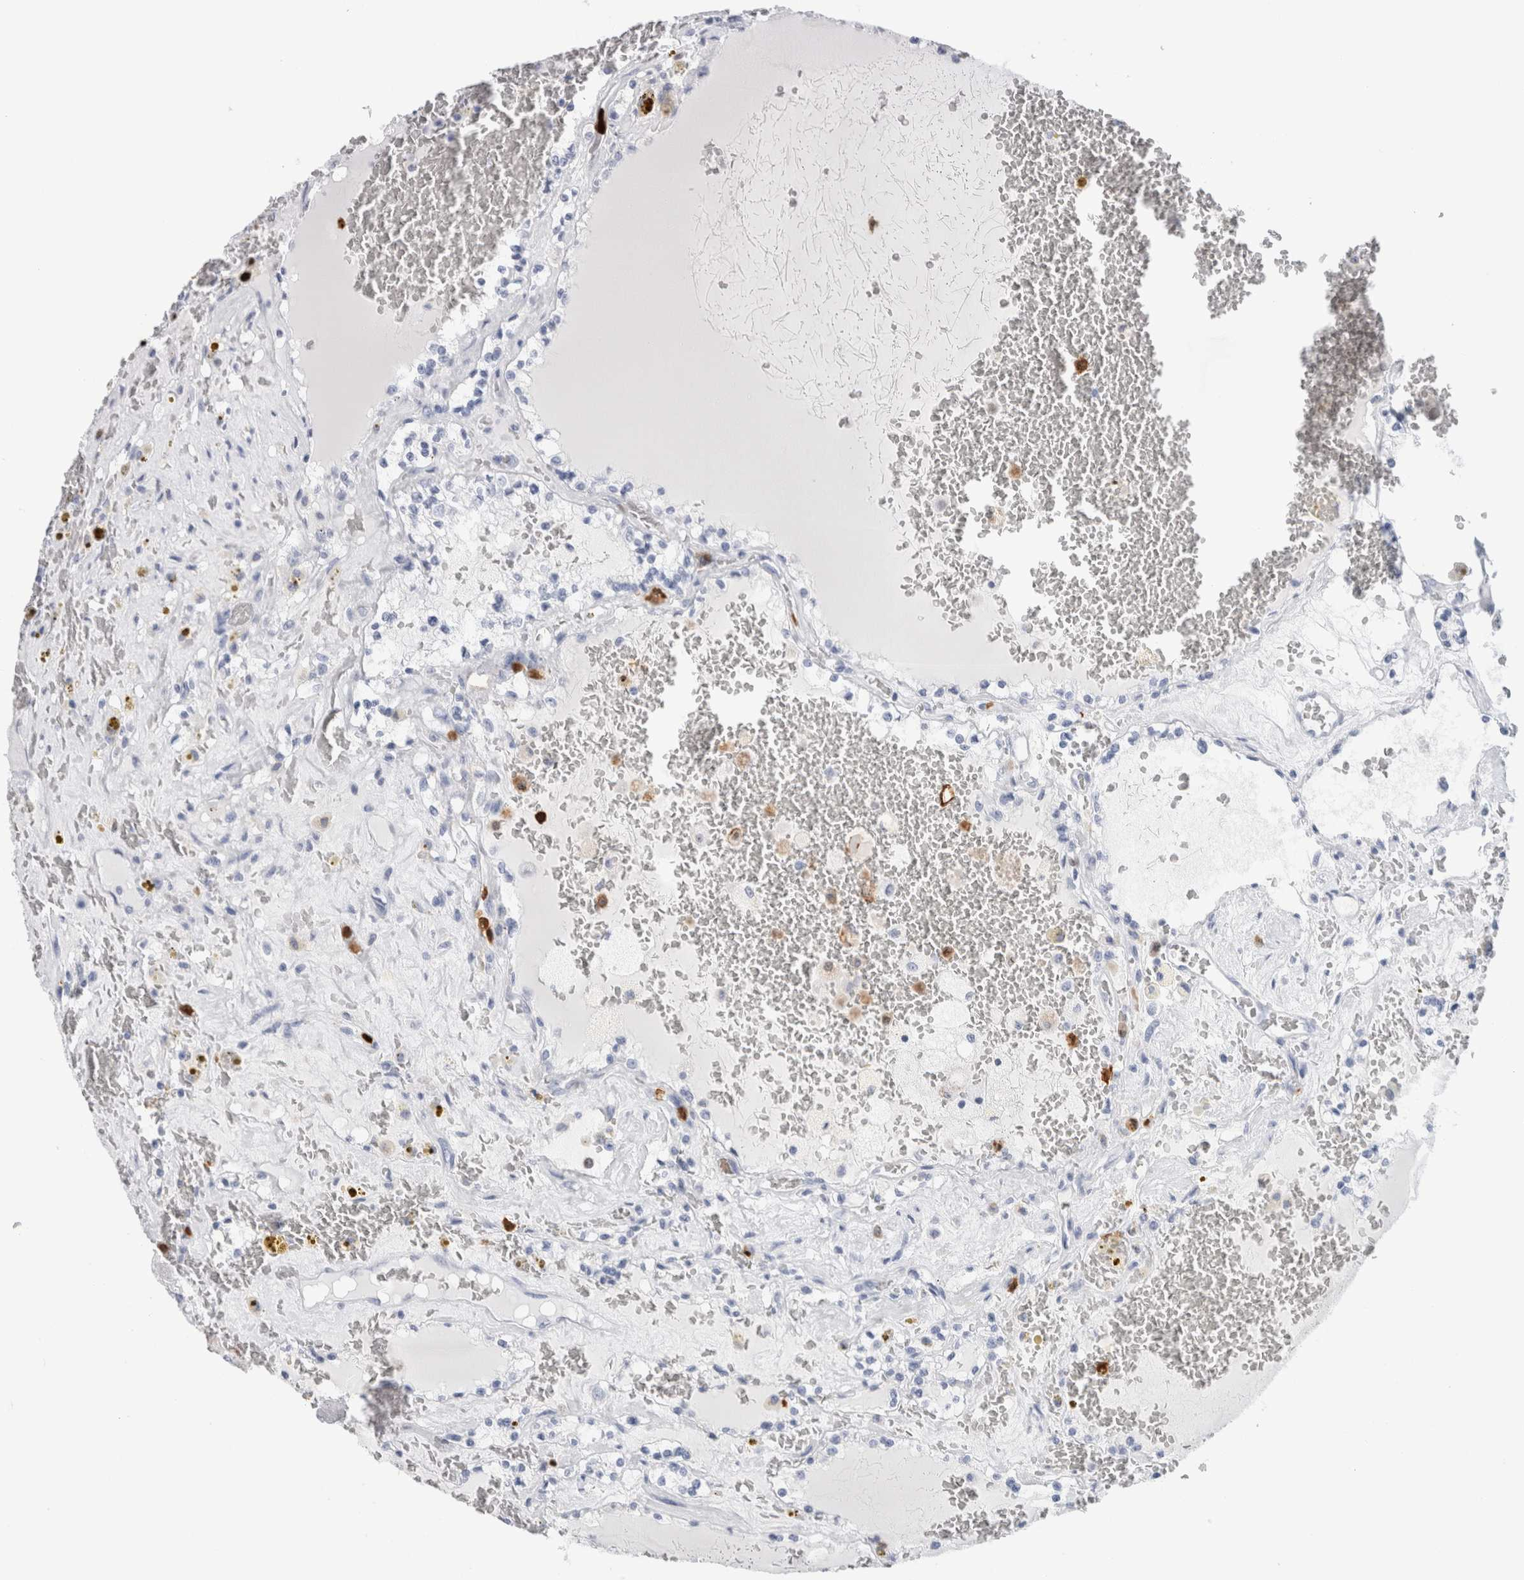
{"staining": {"intensity": "negative", "quantity": "none", "location": "none"}, "tissue": "renal cancer", "cell_type": "Tumor cells", "image_type": "cancer", "snomed": [{"axis": "morphology", "description": "Adenocarcinoma, NOS"}, {"axis": "topography", "description": "Kidney"}], "caption": "Renal cancer was stained to show a protein in brown. There is no significant expression in tumor cells. (IHC, brightfield microscopy, high magnification).", "gene": "S100A8", "patient": {"sex": "female", "age": 56}}